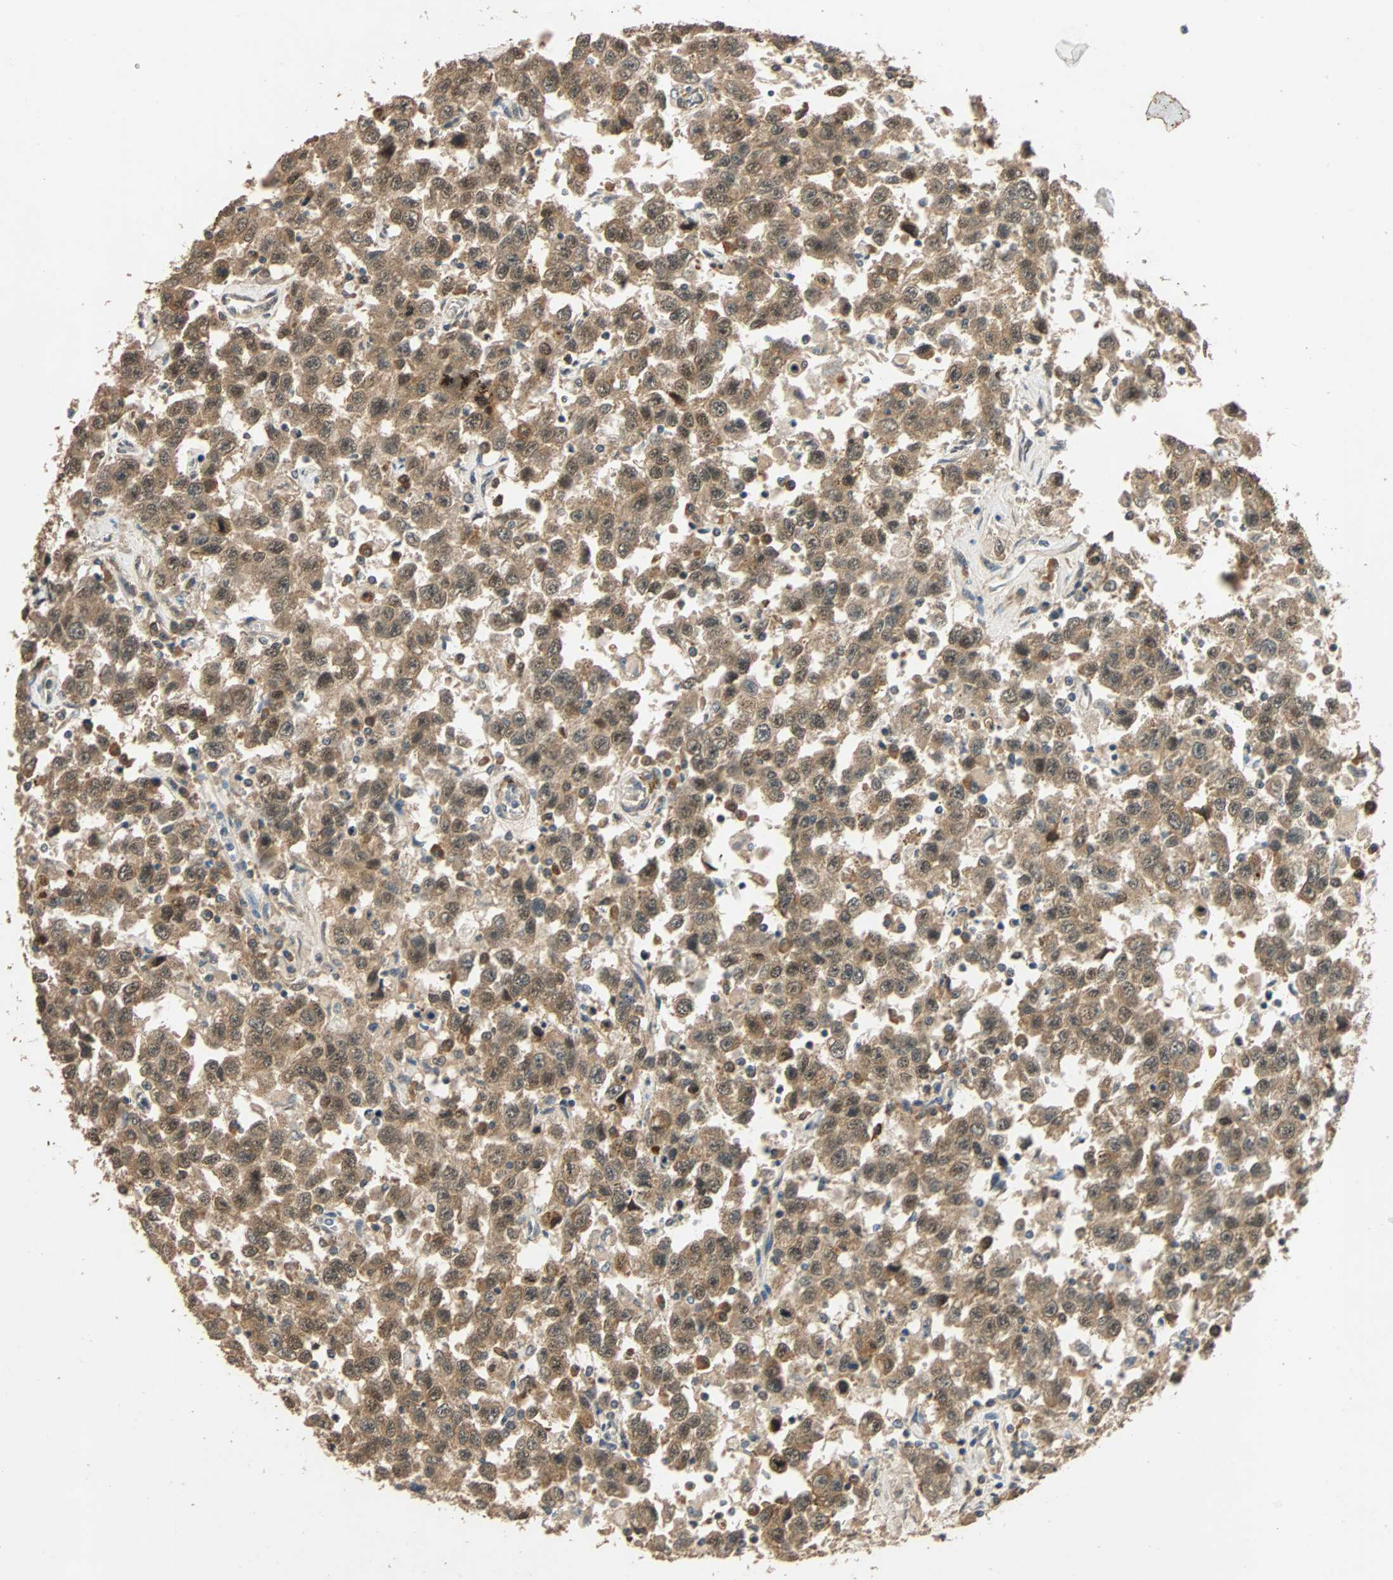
{"staining": {"intensity": "moderate", "quantity": ">75%", "location": "cytoplasmic/membranous"}, "tissue": "testis cancer", "cell_type": "Tumor cells", "image_type": "cancer", "snomed": [{"axis": "morphology", "description": "Seminoma, NOS"}, {"axis": "topography", "description": "Testis"}], "caption": "Testis seminoma tissue shows moderate cytoplasmic/membranous expression in about >75% of tumor cells (DAB (3,3'-diaminobenzidine) = brown stain, brightfield microscopy at high magnification).", "gene": "QSER1", "patient": {"sex": "male", "age": 41}}